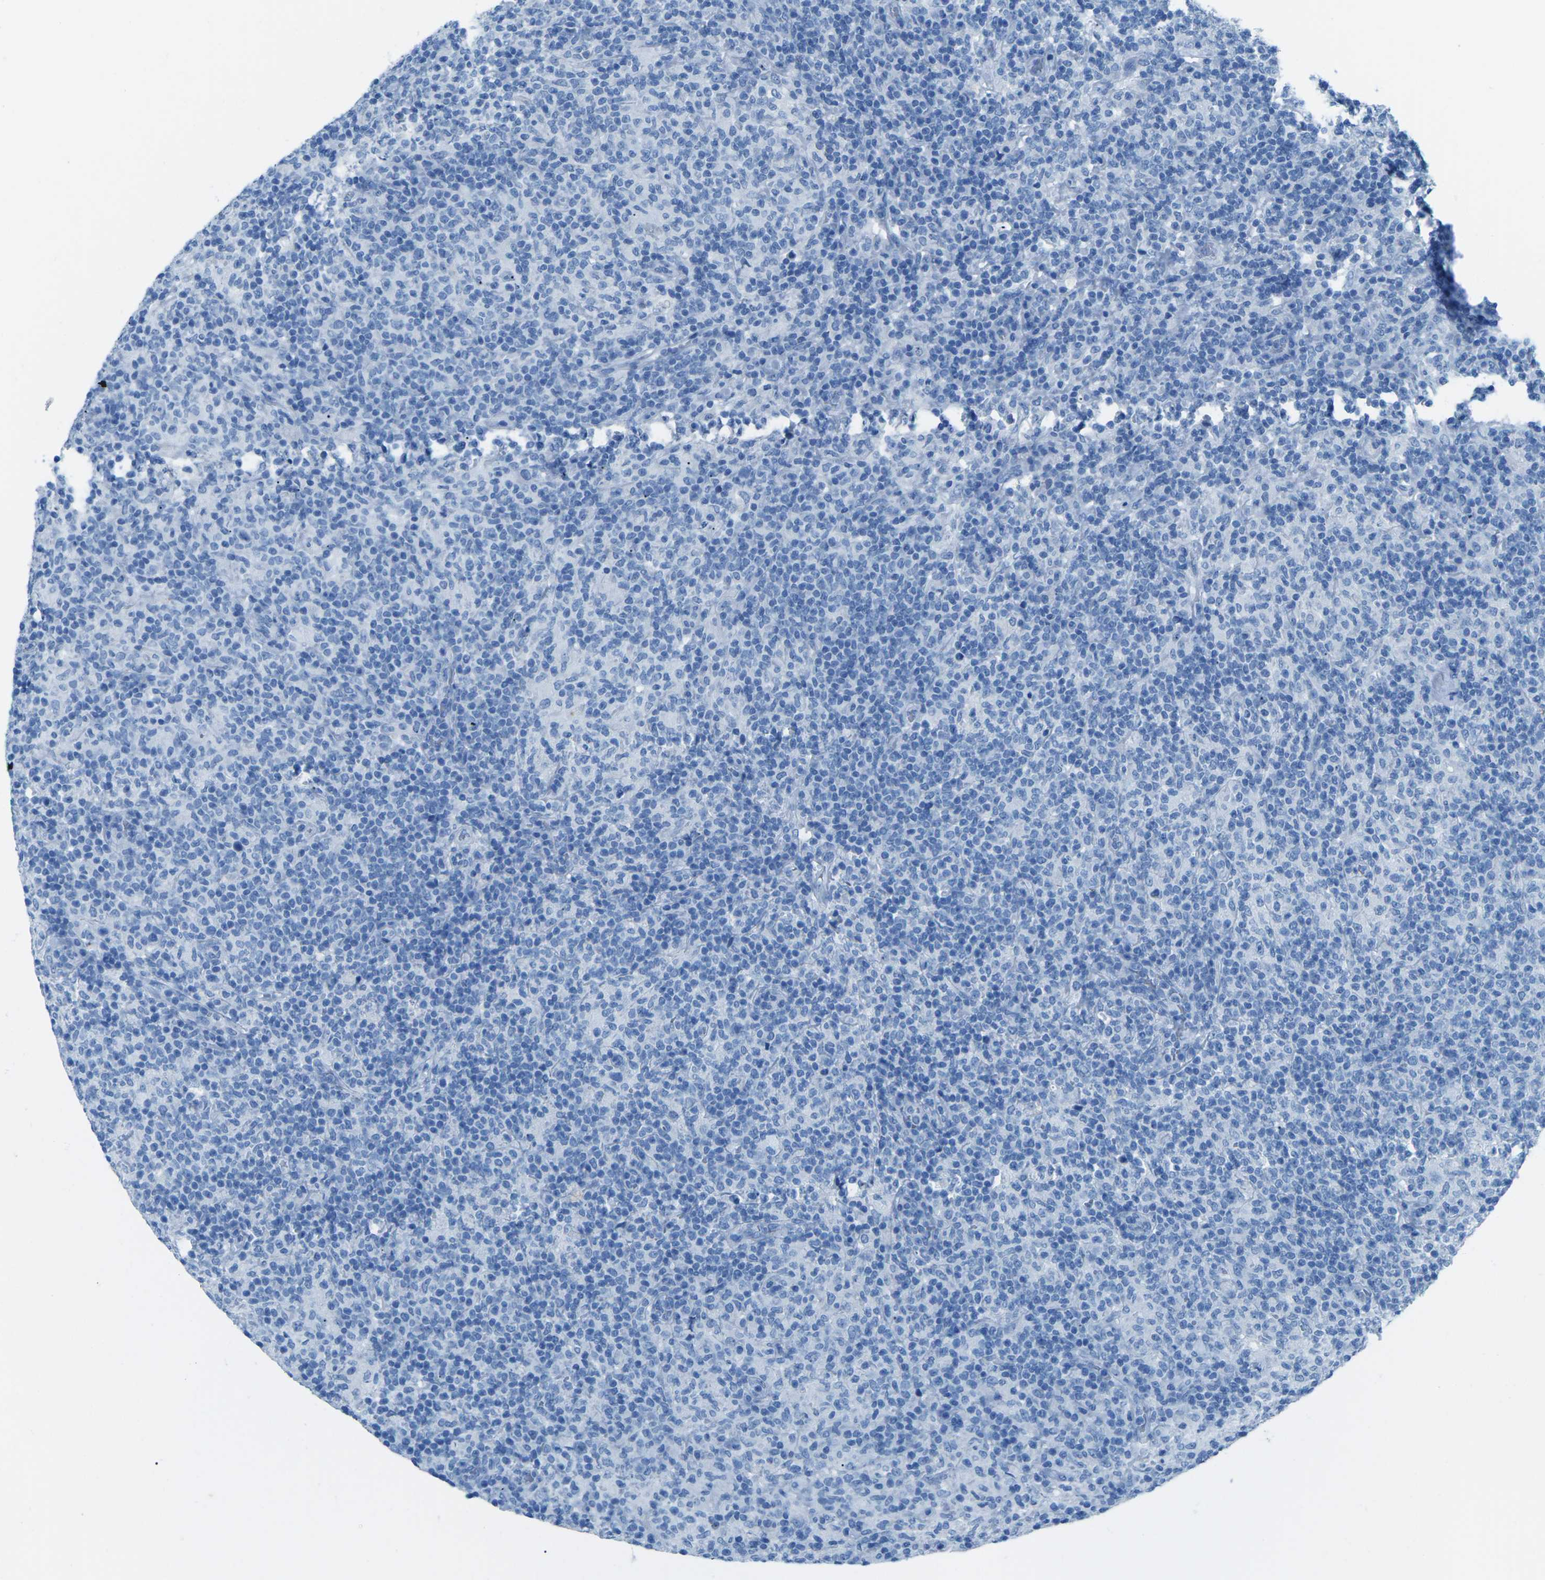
{"staining": {"intensity": "negative", "quantity": "none", "location": "none"}, "tissue": "lymphoma", "cell_type": "Tumor cells", "image_type": "cancer", "snomed": [{"axis": "morphology", "description": "Hodgkin's disease, NOS"}, {"axis": "topography", "description": "Lymph node"}], "caption": "Immunohistochemistry histopathology image of neoplastic tissue: lymphoma stained with DAB (3,3'-diaminobenzidine) displays no significant protein expression in tumor cells.", "gene": "MYH8", "patient": {"sex": "male", "age": 70}}